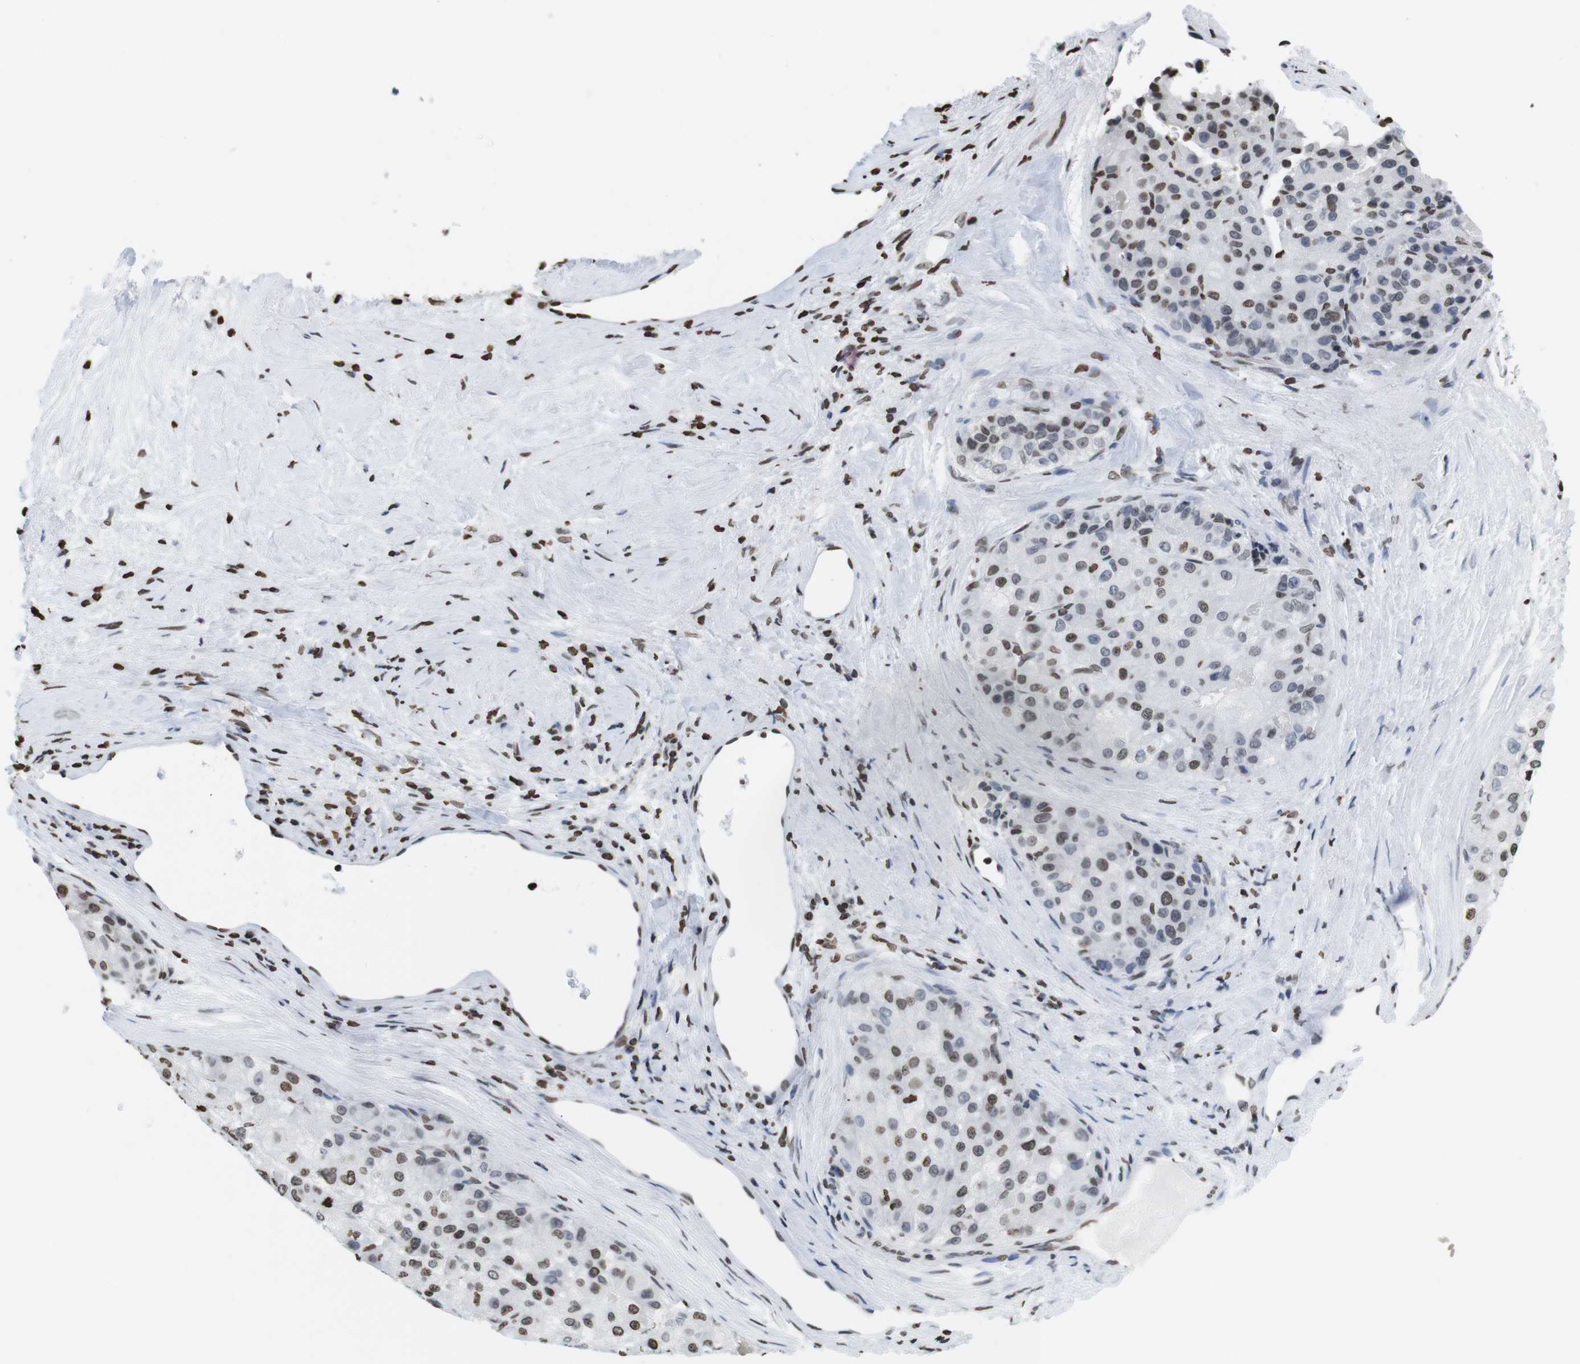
{"staining": {"intensity": "weak", "quantity": "25%-75%", "location": "nuclear"}, "tissue": "liver cancer", "cell_type": "Tumor cells", "image_type": "cancer", "snomed": [{"axis": "morphology", "description": "Carcinoma, Hepatocellular, NOS"}, {"axis": "topography", "description": "Liver"}], "caption": "Protein staining displays weak nuclear expression in about 25%-75% of tumor cells in hepatocellular carcinoma (liver).", "gene": "BSX", "patient": {"sex": "male", "age": 80}}